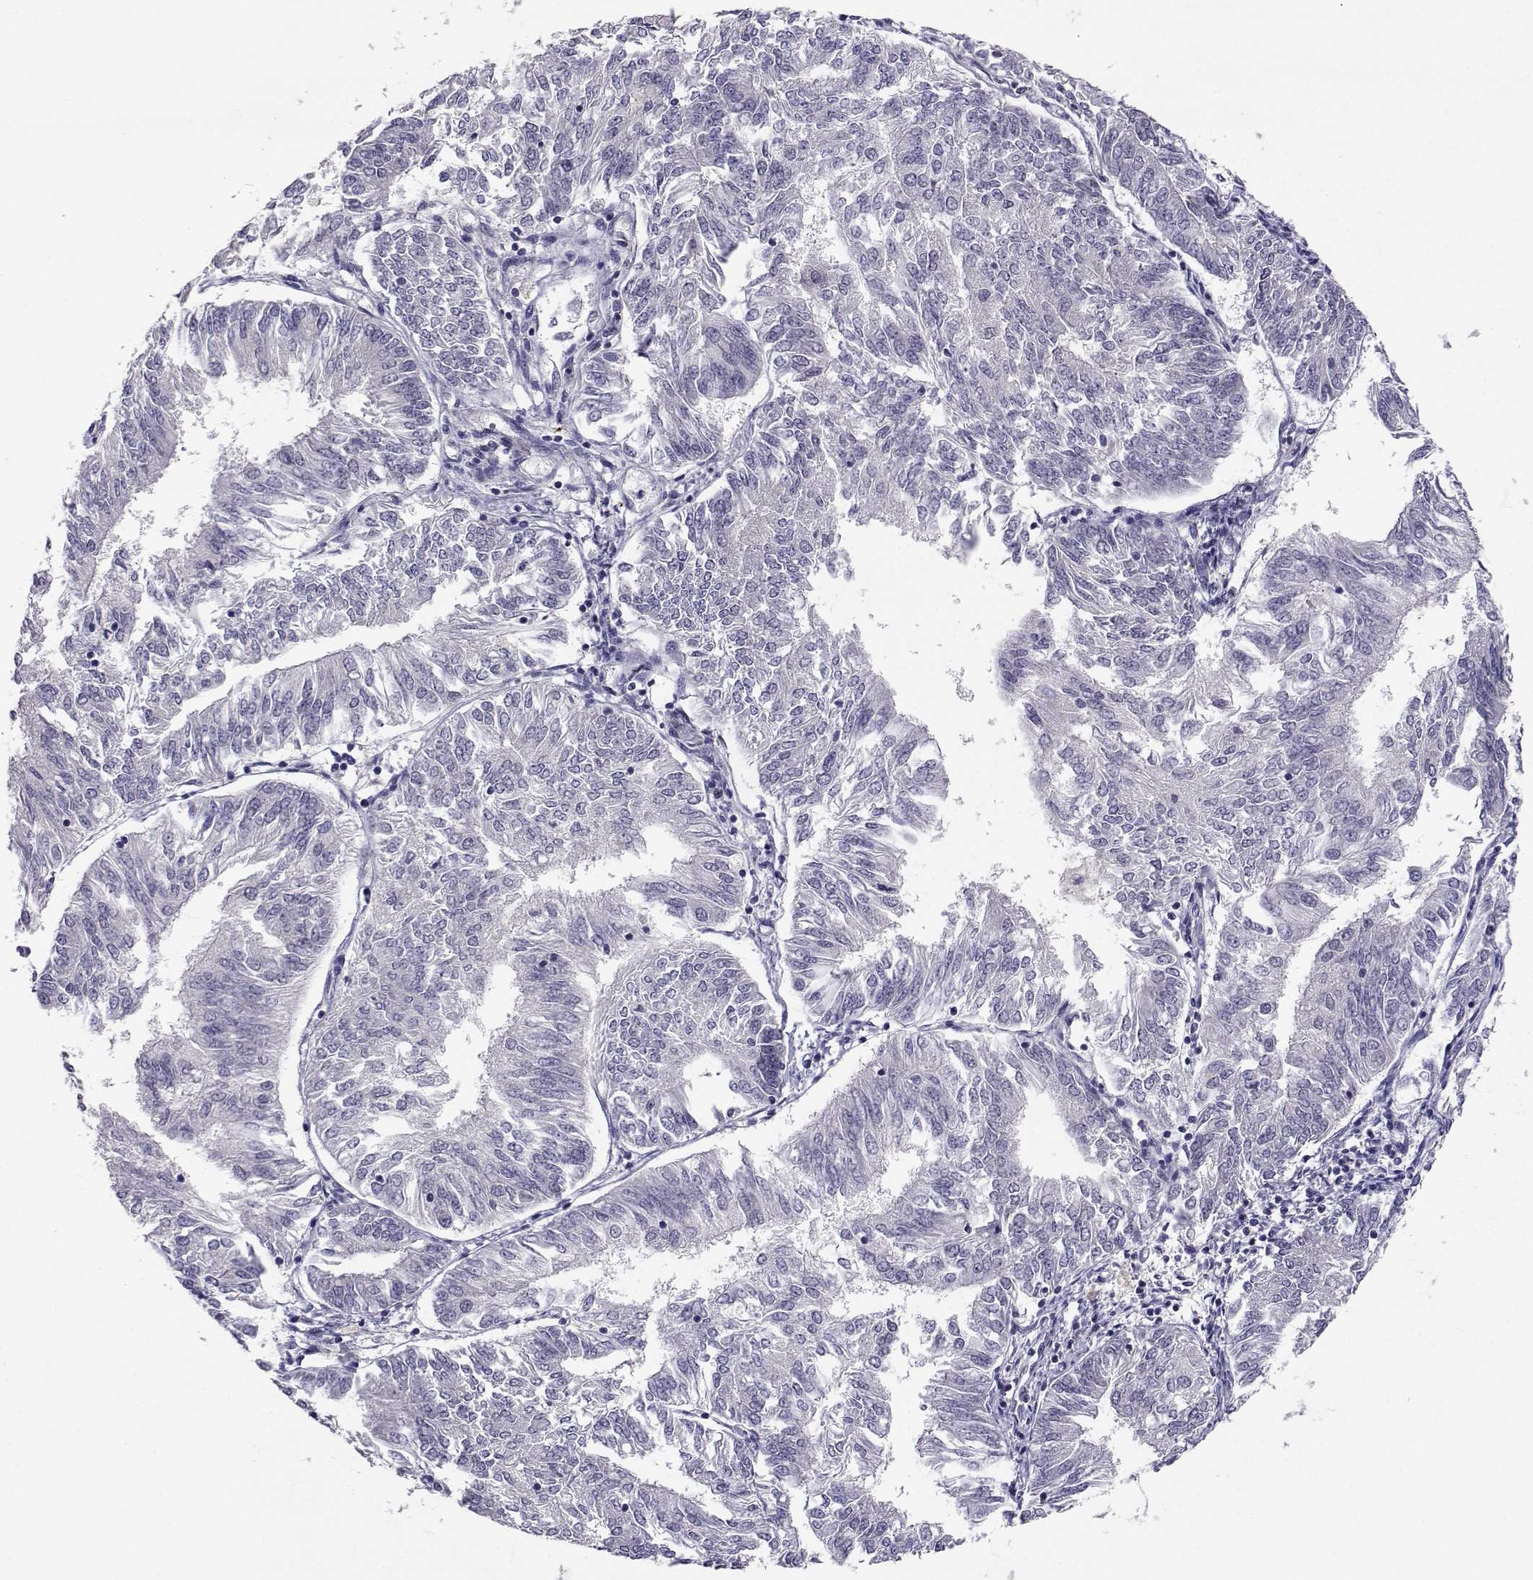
{"staining": {"intensity": "negative", "quantity": "none", "location": "none"}, "tissue": "endometrial cancer", "cell_type": "Tumor cells", "image_type": "cancer", "snomed": [{"axis": "morphology", "description": "Adenocarcinoma, NOS"}, {"axis": "topography", "description": "Endometrium"}], "caption": "Photomicrograph shows no protein staining in tumor cells of endometrial cancer tissue.", "gene": "SLC6A3", "patient": {"sex": "female", "age": 58}}